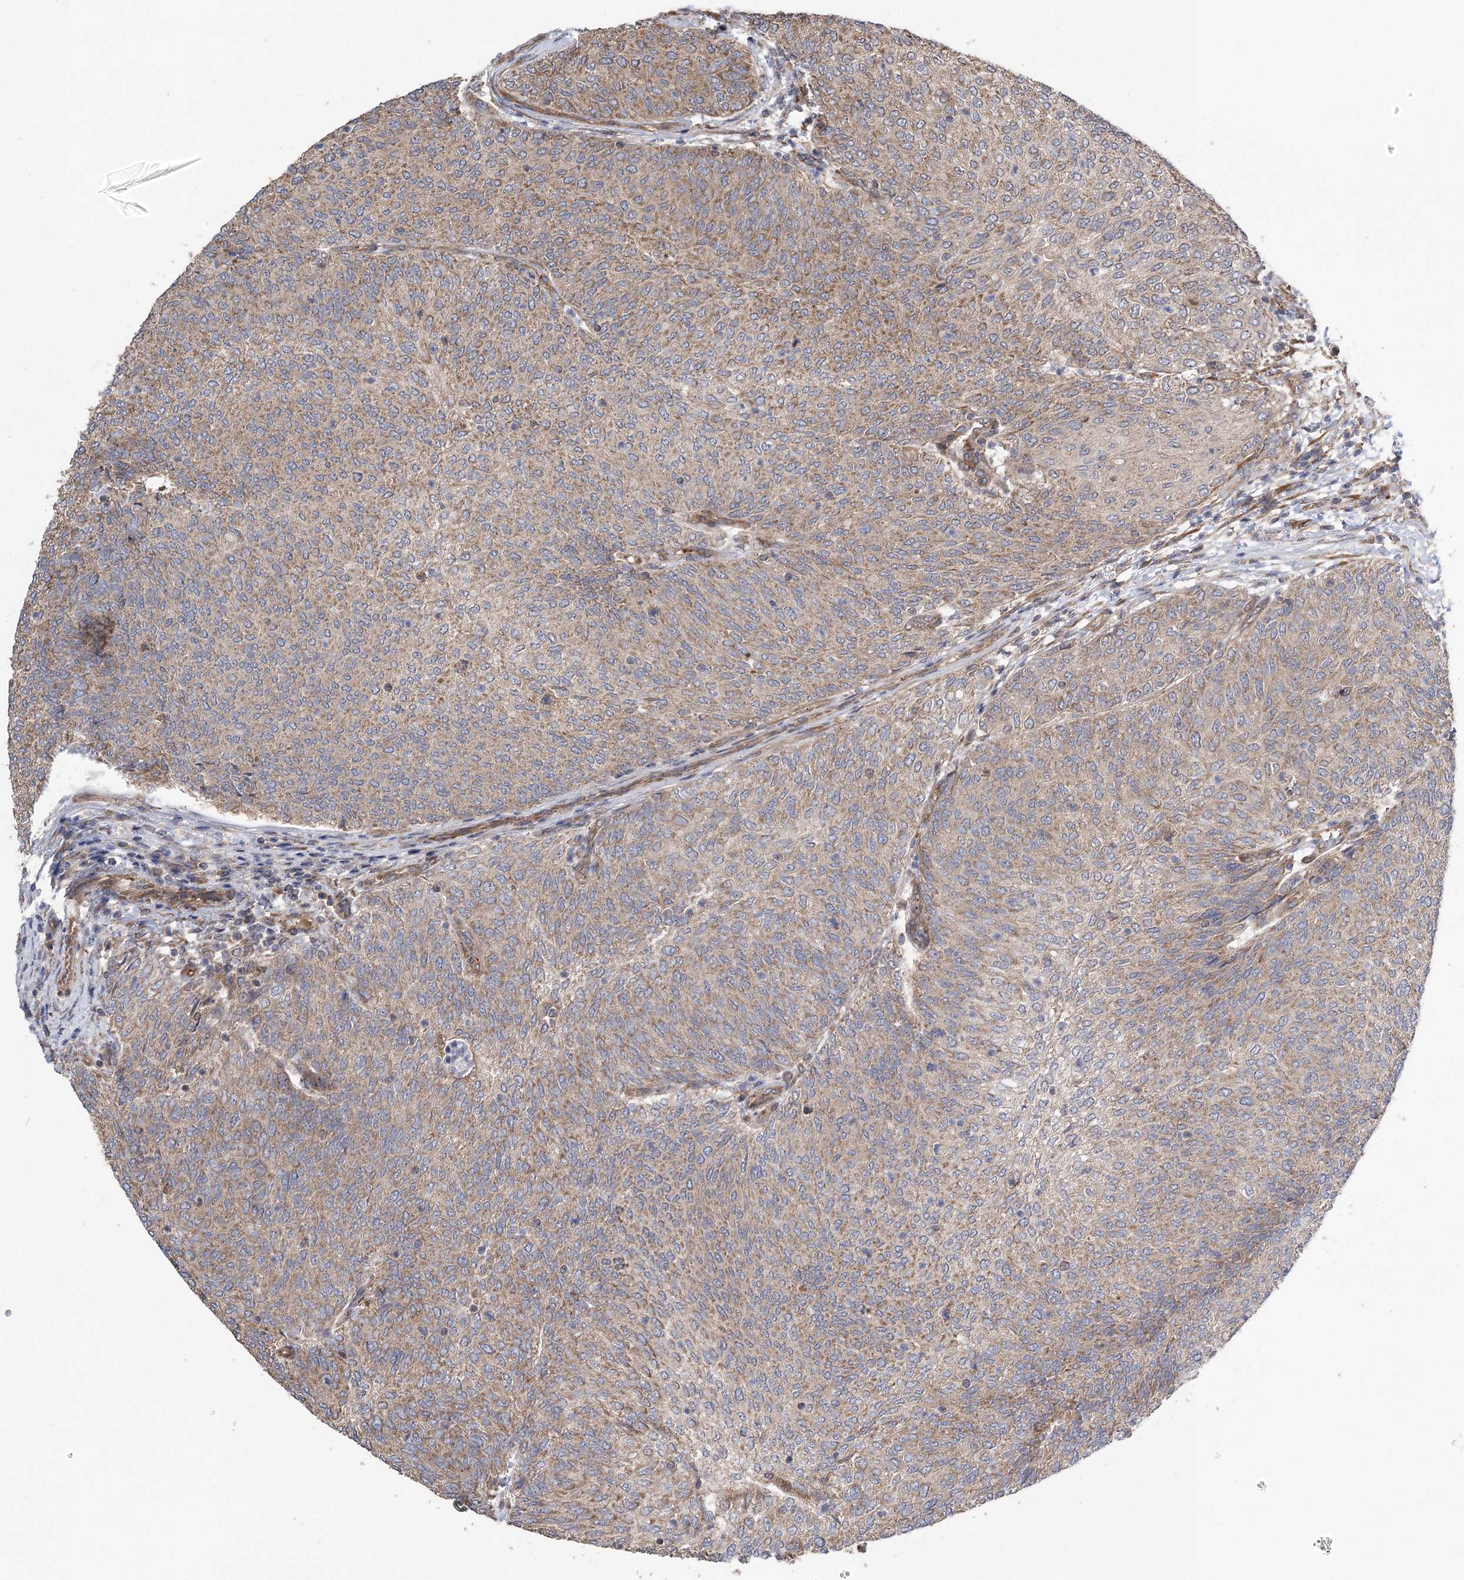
{"staining": {"intensity": "moderate", "quantity": ">75%", "location": "cytoplasmic/membranous"}, "tissue": "urothelial cancer", "cell_type": "Tumor cells", "image_type": "cancer", "snomed": [{"axis": "morphology", "description": "Urothelial carcinoma, Low grade"}, {"axis": "topography", "description": "Urinary bladder"}], "caption": "Low-grade urothelial carcinoma was stained to show a protein in brown. There is medium levels of moderate cytoplasmic/membranous positivity in about >75% of tumor cells. (IHC, brightfield microscopy, high magnification).", "gene": "RWDD4", "patient": {"sex": "female", "age": 79}}